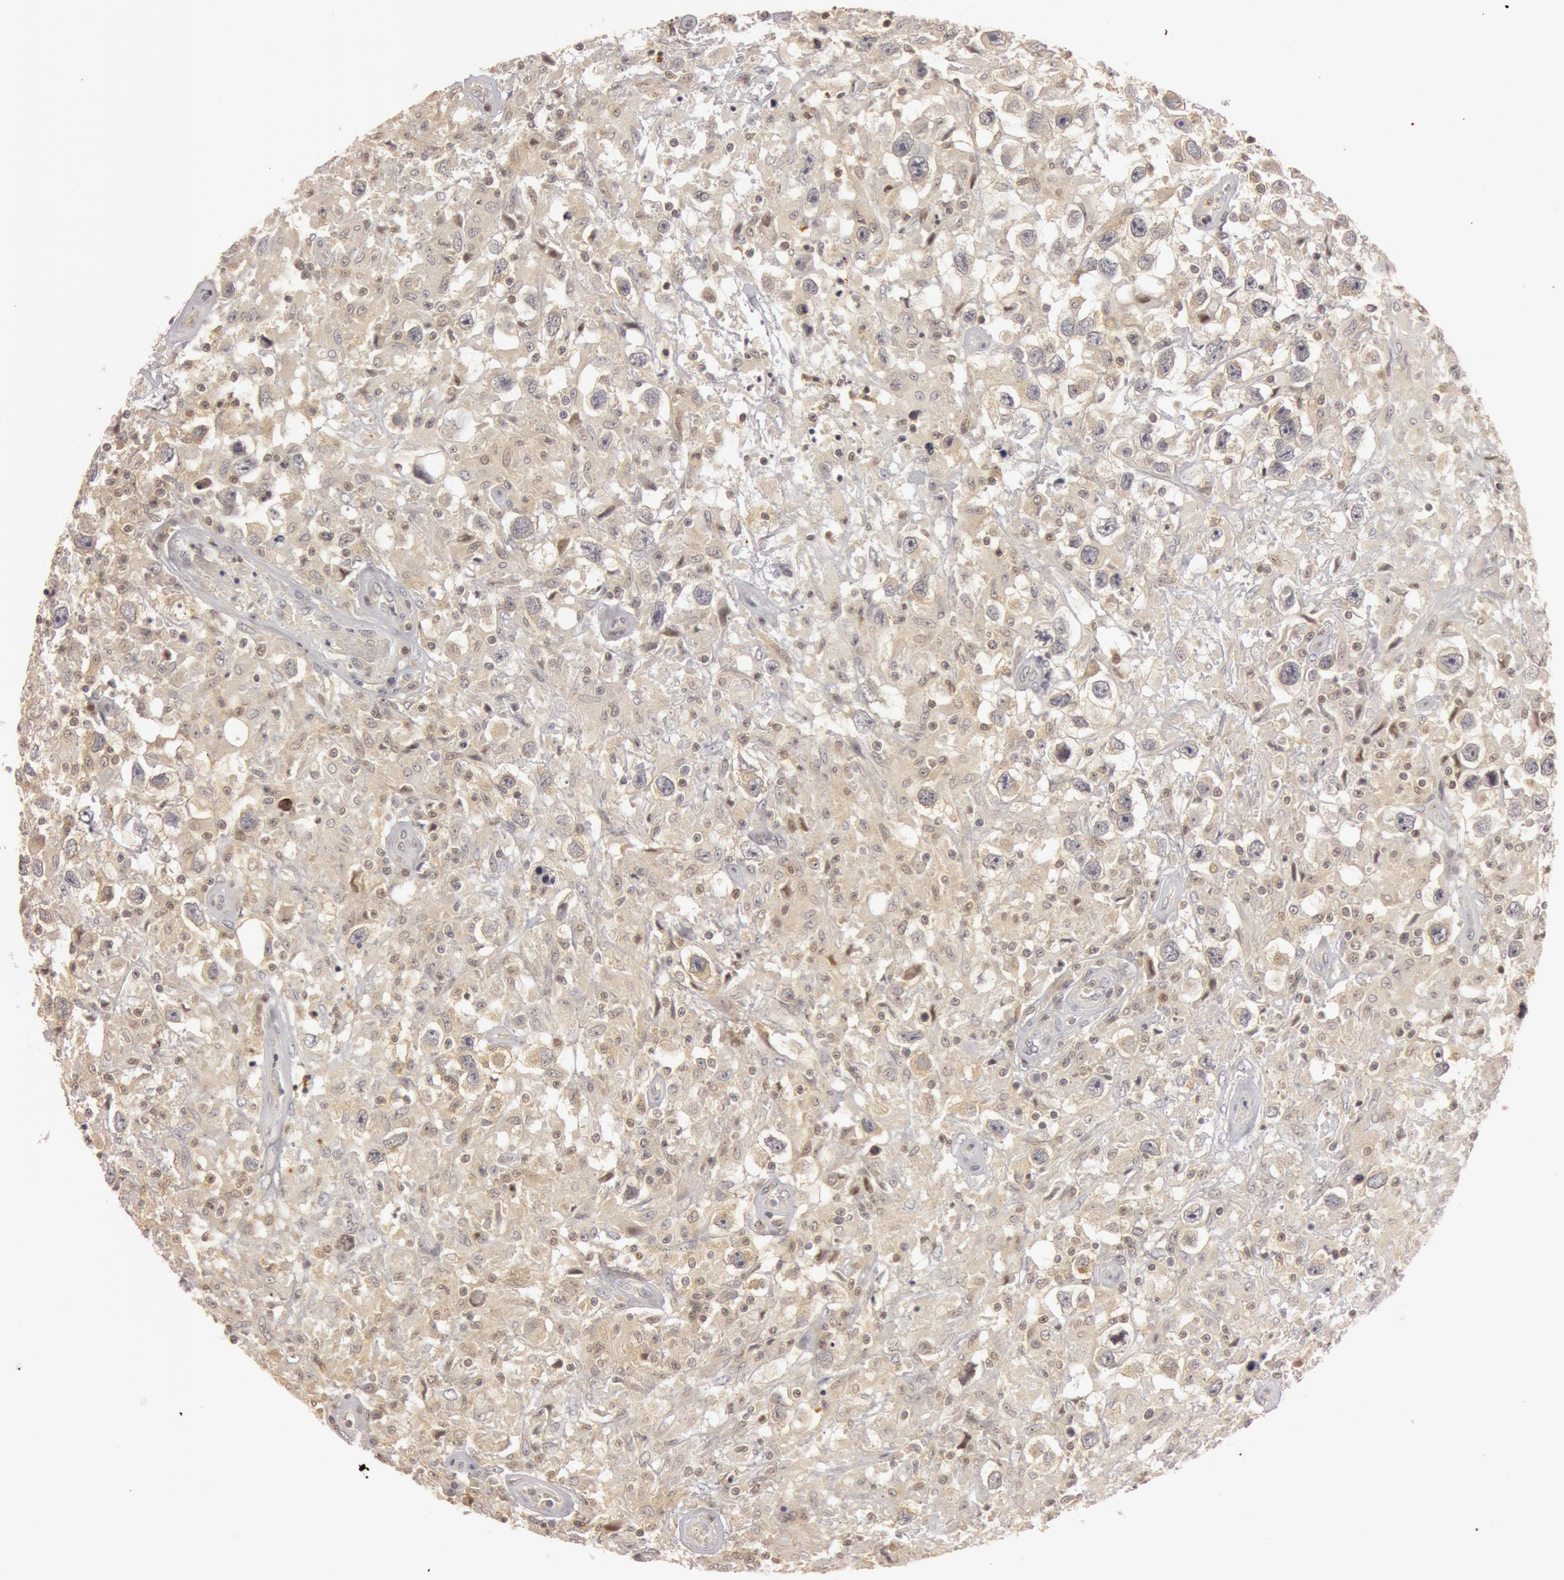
{"staining": {"intensity": "negative", "quantity": "none", "location": "none"}, "tissue": "testis cancer", "cell_type": "Tumor cells", "image_type": "cancer", "snomed": [{"axis": "morphology", "description": "Seminoma, NOS"}, {"axis": "topography", "description": "Testis"}], "caption": "This image is of testis cancer (seminoma) stained with IHC to label a protein in brown with the nuclei are counter-stained blue. There is no expression in tumor cells.", "gene": "OASL", "patient": {"sex": "male", "age": 34}}